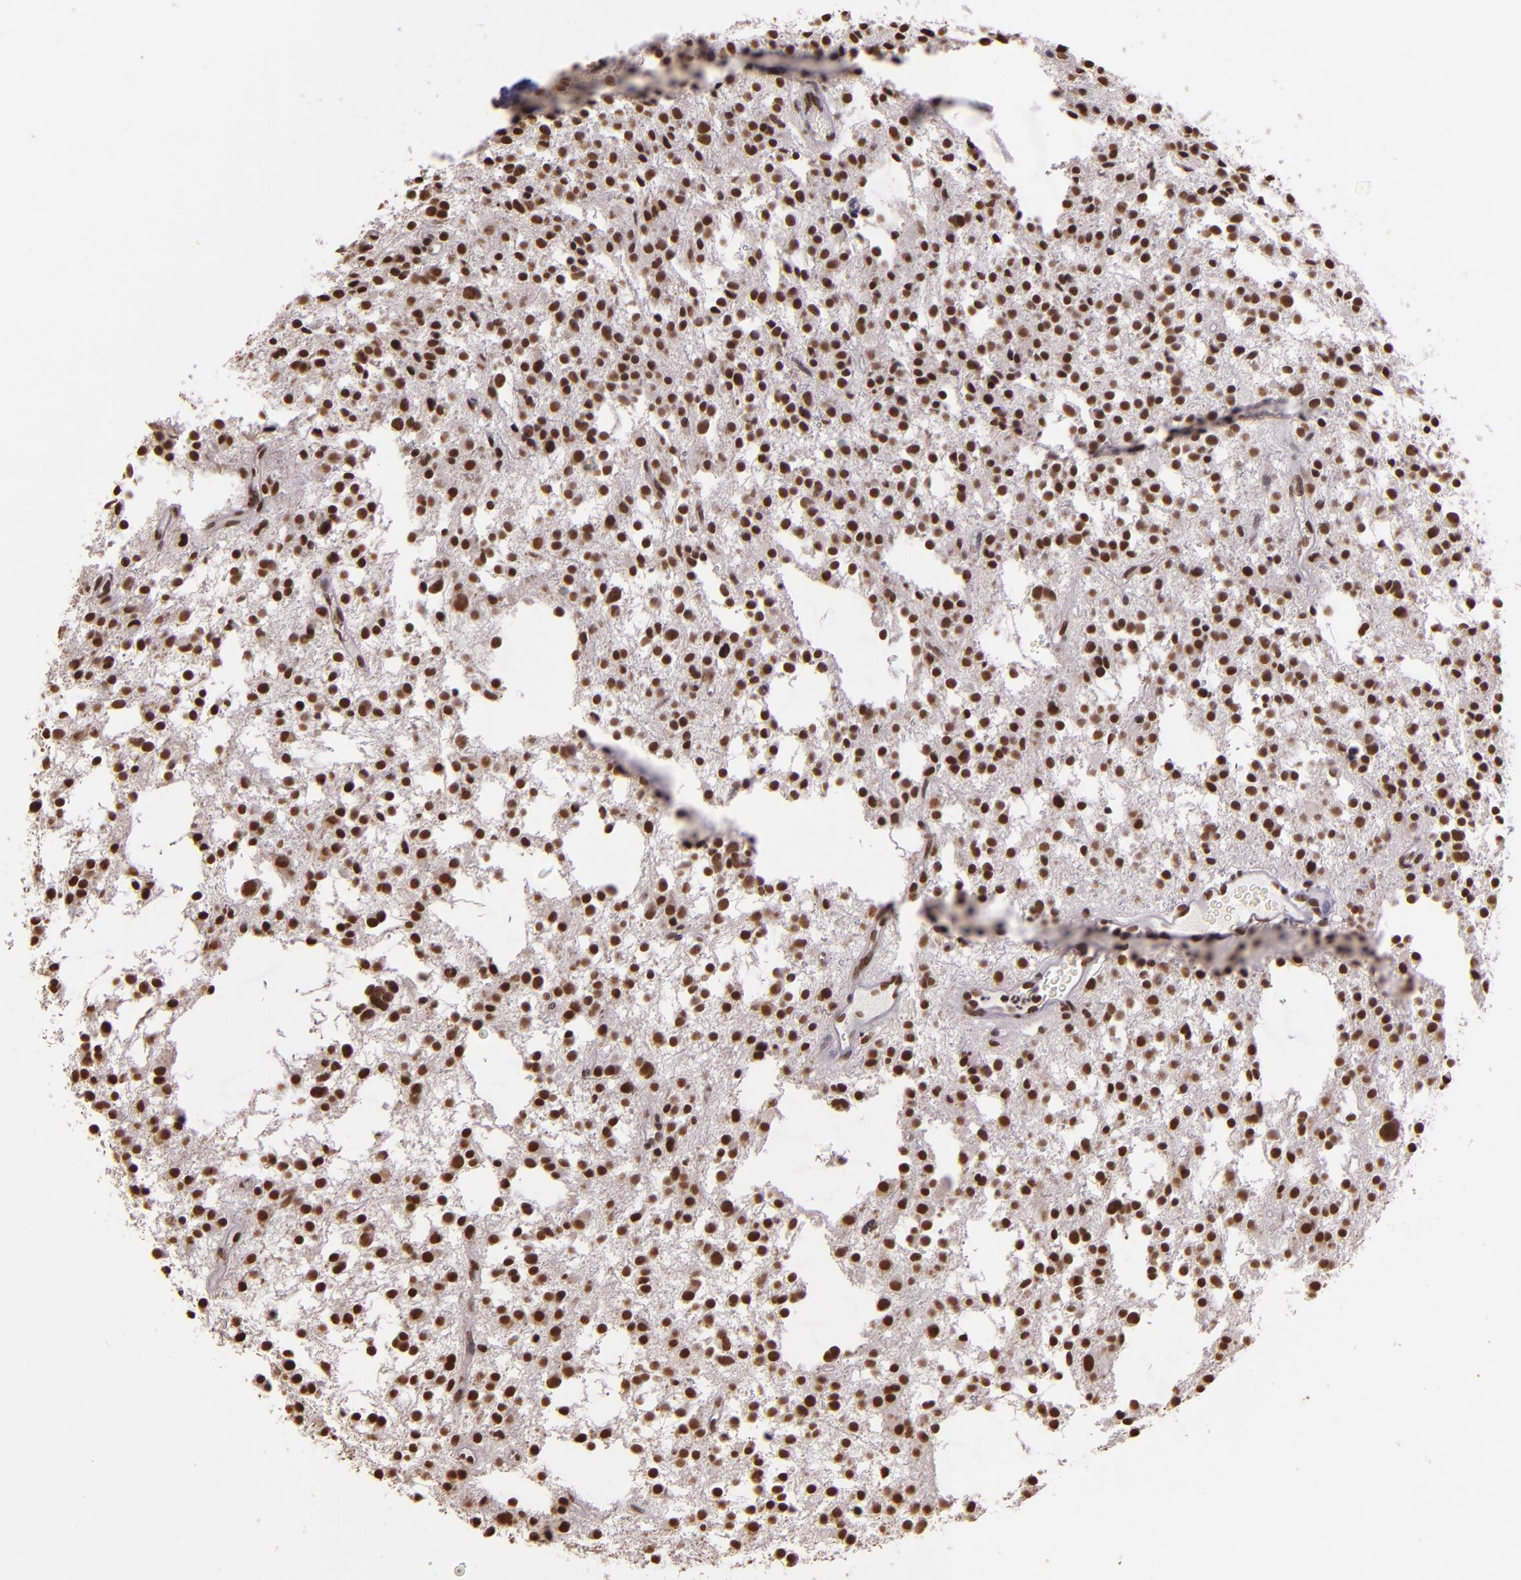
{"staining": {"intensity": "moderate", "quantity": ">75%", "location": "nuclear"}, "tissue": "glioma", "cell_type": "Tumor cells", "image_type": "cancer", "snomed": [{"axis": "morphology", "description": "Glioma, malignant, Low grade"}, {"axis": "topography", "description": "Brain"}], "caption": "Protein staining demonstrates moderate nuclear positivity in approximately >75% of tumor cells in glioma.", "gene": "USF1", "patient": {"sex": "female", "age": 36}}